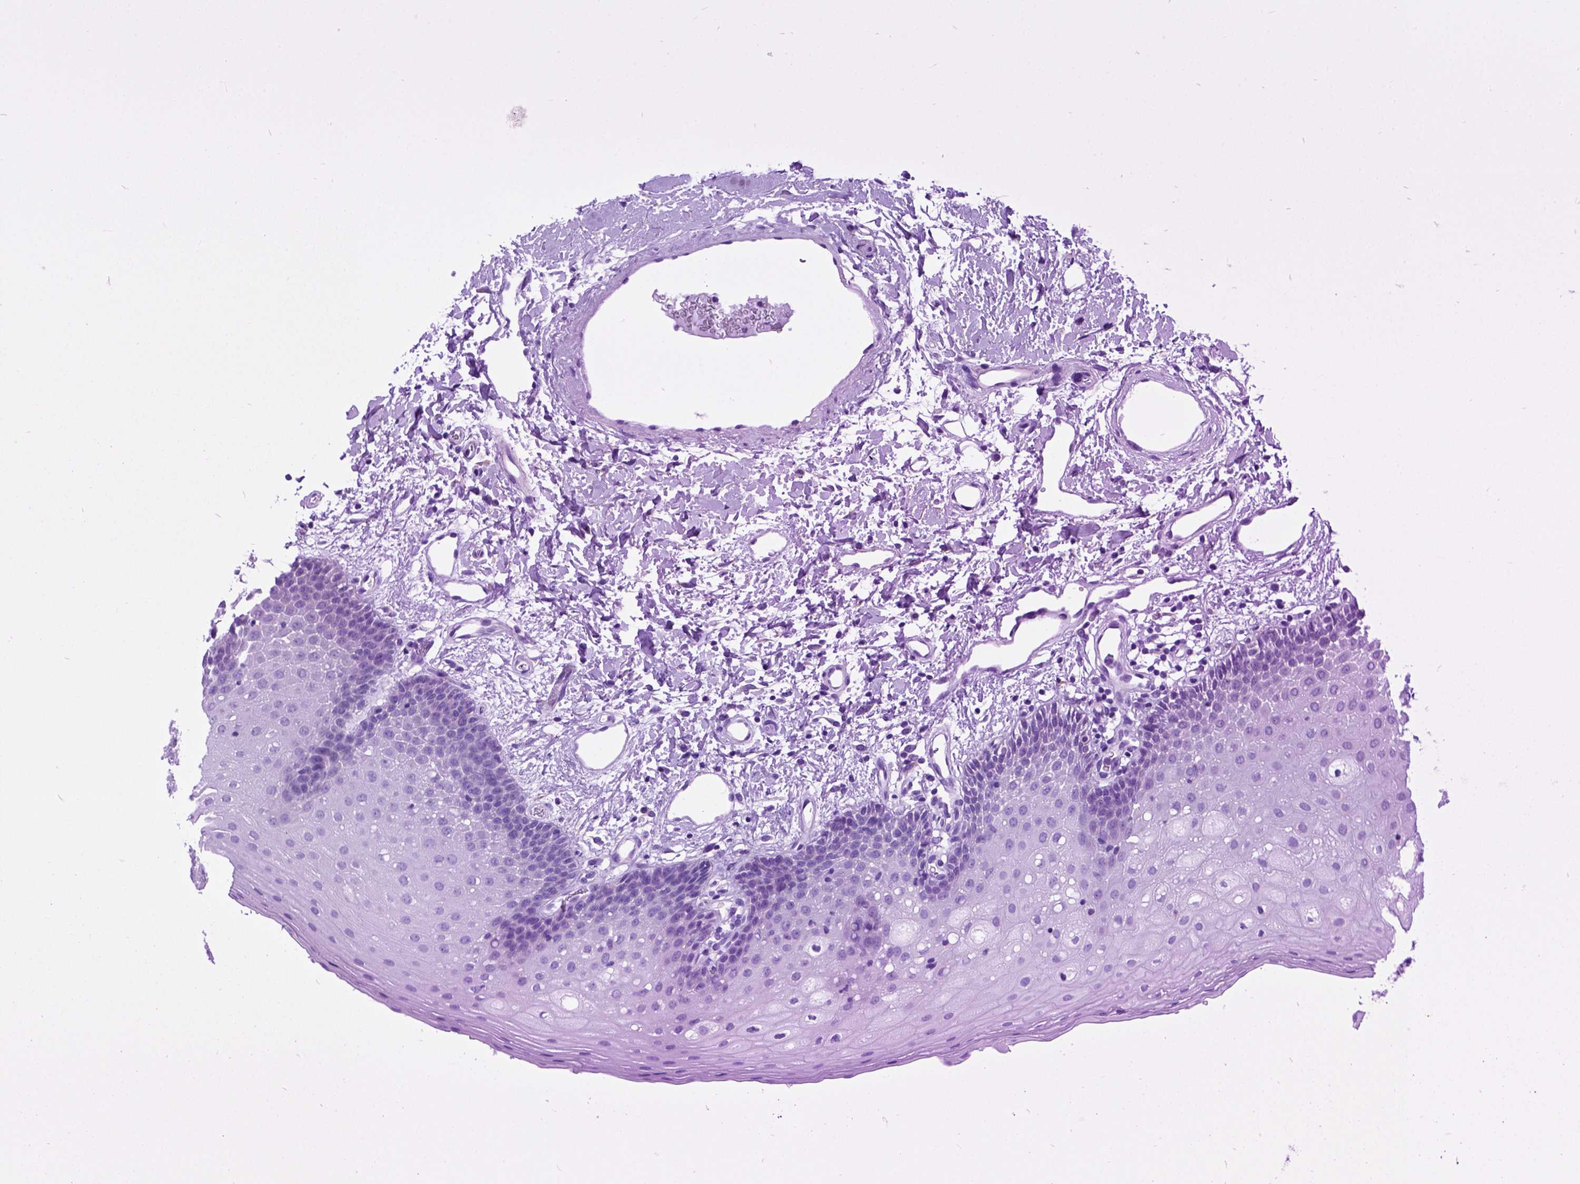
{"staining": {"intensity": "negative", "quantity": "none", "location": "none"}, "tissue": "oral mucosa", "cell_type": "Squamous epithelial cells", "image_type": "normal", "snomed": [{"axis": "morphology", "description": "Normal tissue, NOS"}, {"axis": "topography", "description": "Oral tissue"}], "caption": "Squamous epithelial cells are negative for brown protein staining in benign oral mucosa.", "gene": "ODAD3", "patient": {"sex": "female", "age": 43}}